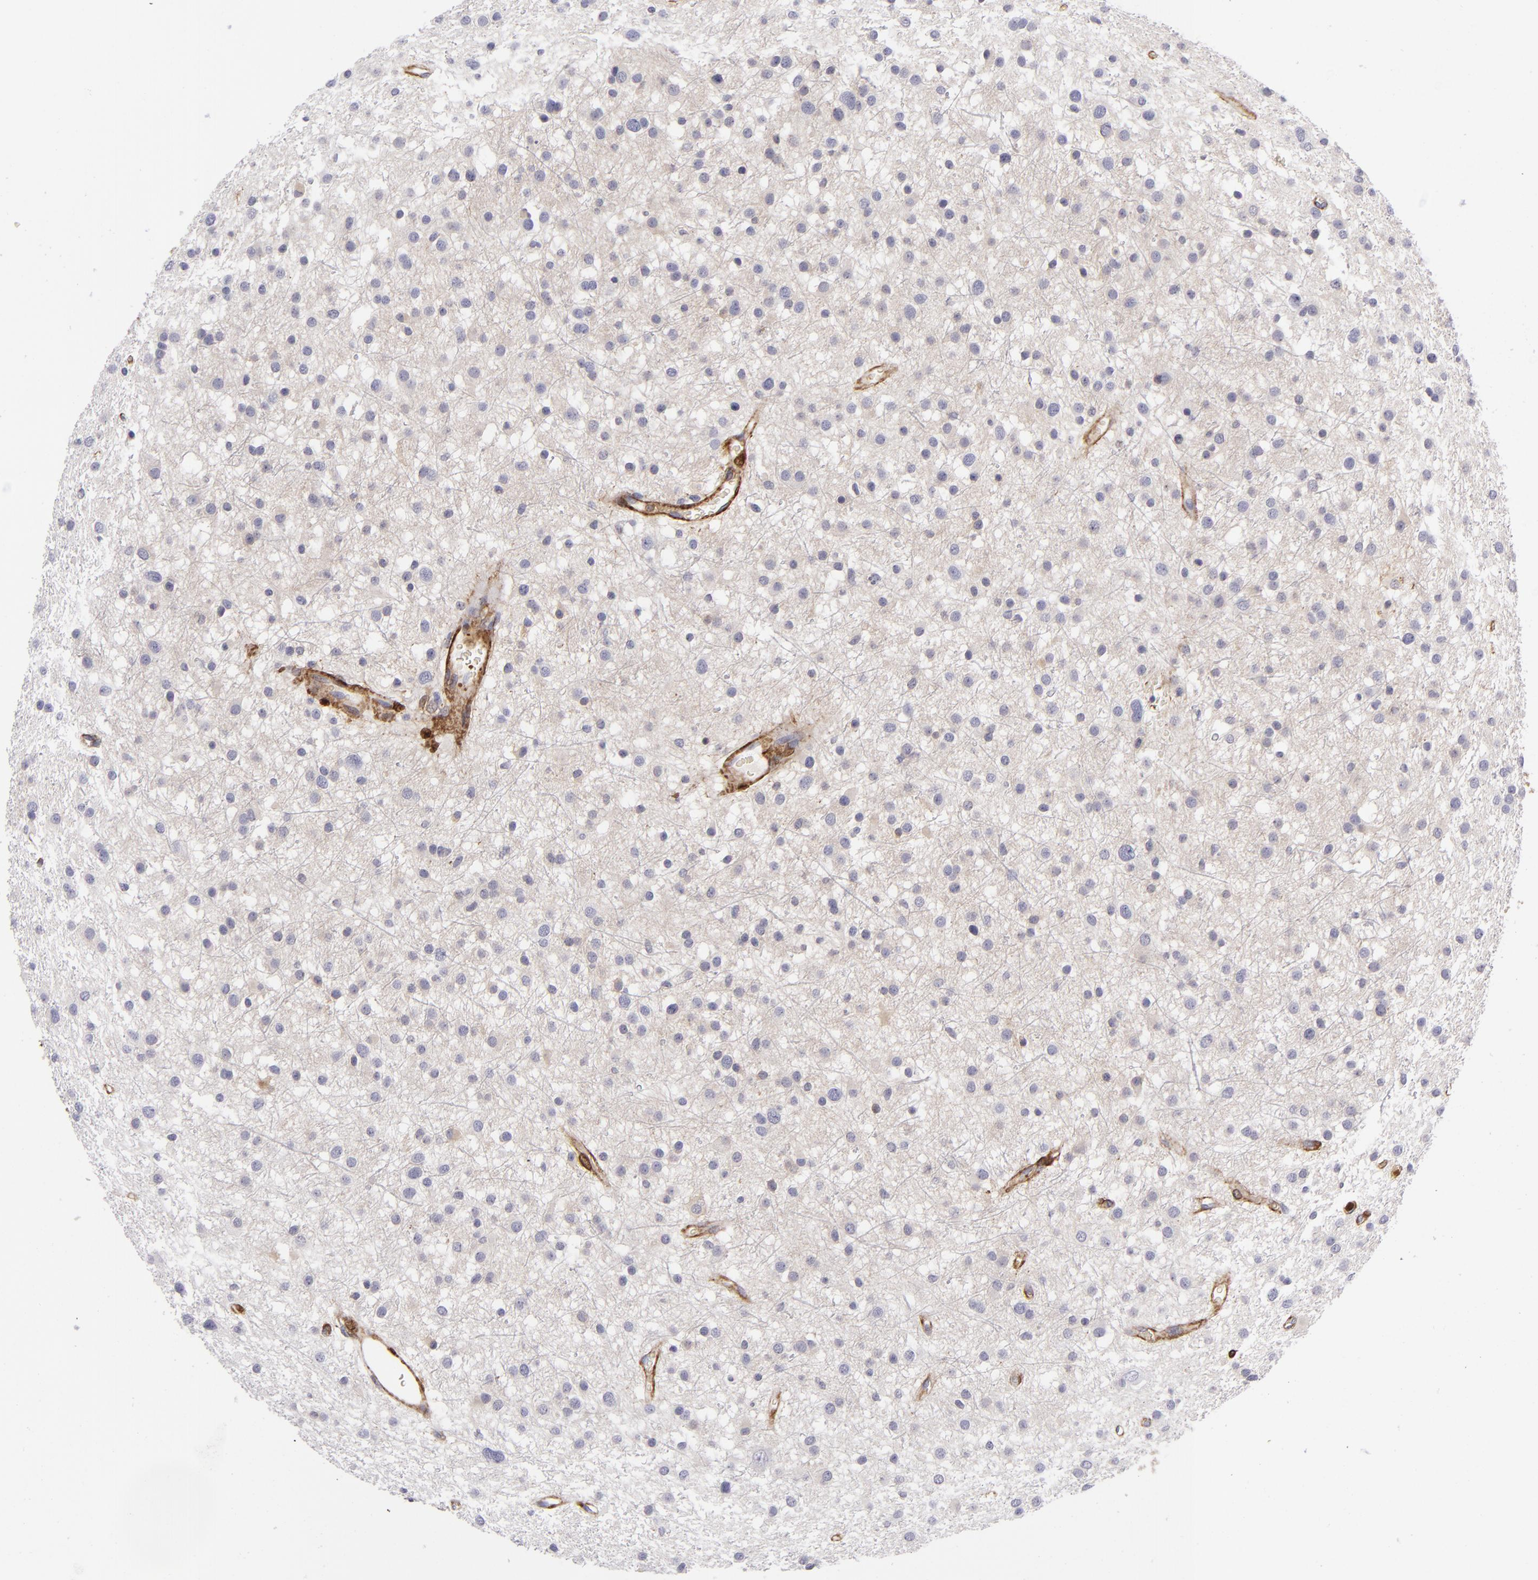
{"staining": {"intensity": "negative", "quantity": "none", "location": "none"}, "tissue": "glioma", "cell_type": "Tumor cells", "image_type": "cancer", "snomed": [{"axis": "morphology", "description": "Glioma, malignant, Low grade"}, {"axis": "topography", "description": "Brain"}], "caption": "Human glioma stained for a protein using immunohistochemistry exhibits no positivity in tumor cells.", "gene": "VCL", "patient": {"sex": "female", "age": 36}}